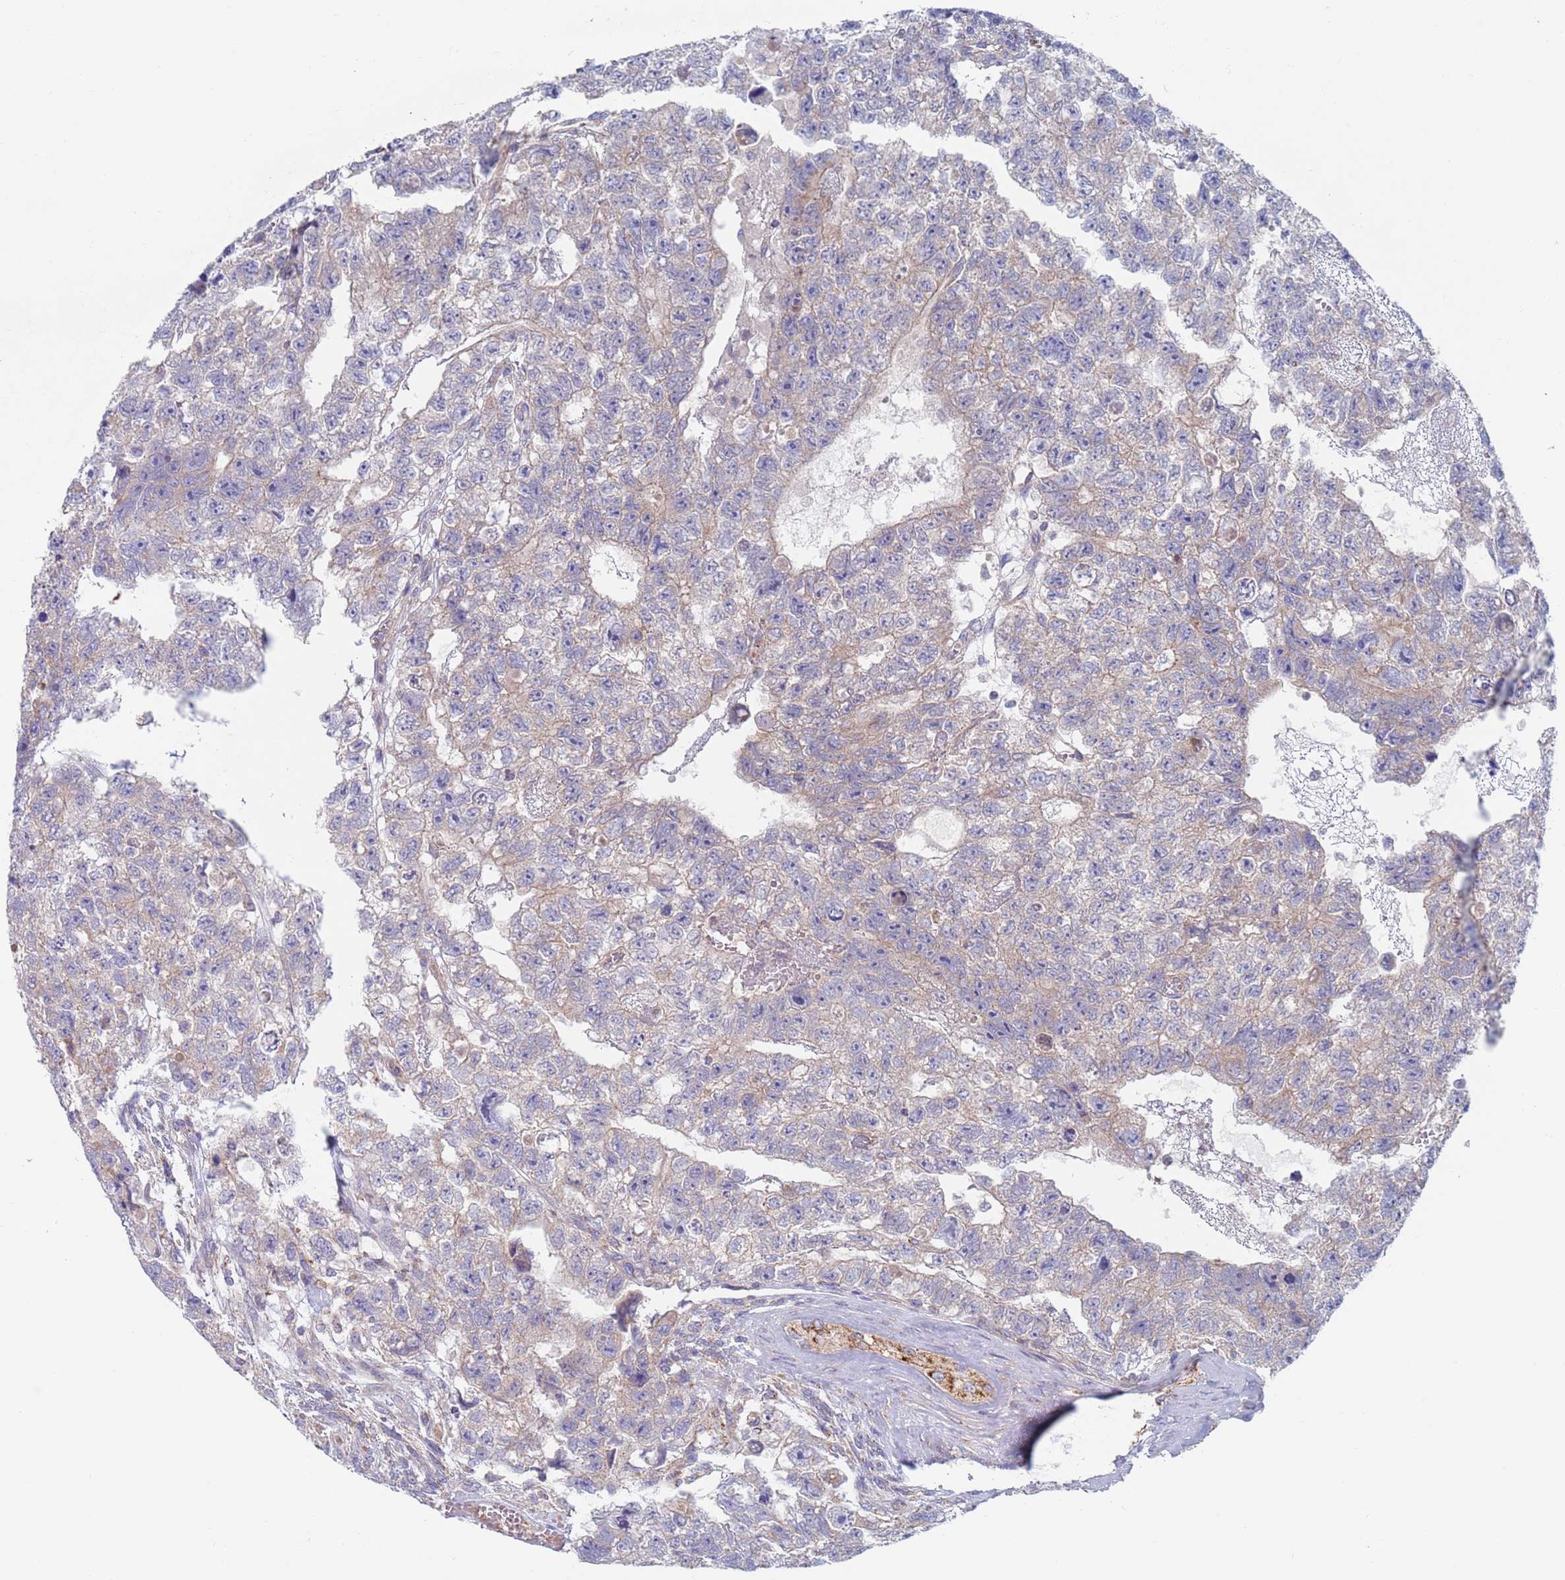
{"staining": {"intensity": "negative", "quantity": "none", "location": "none"}, "tissue": "testis cancer", "cell_type": "Tumor cells", "image_type": "cancer", "snomed": [{"axis": "morphology", "description": "Carcinoma, Embryonal, NOS"}, {"axis": "topography", "description": "Testis"}], "caption": "This is an immunohistochemistry (IHC) photomicrograph of embryonal carcinoma (testis). There is no positivity in tumor cells.", "gene": "CHCHD6", "patient": {"sex": "male", "age": 26}}